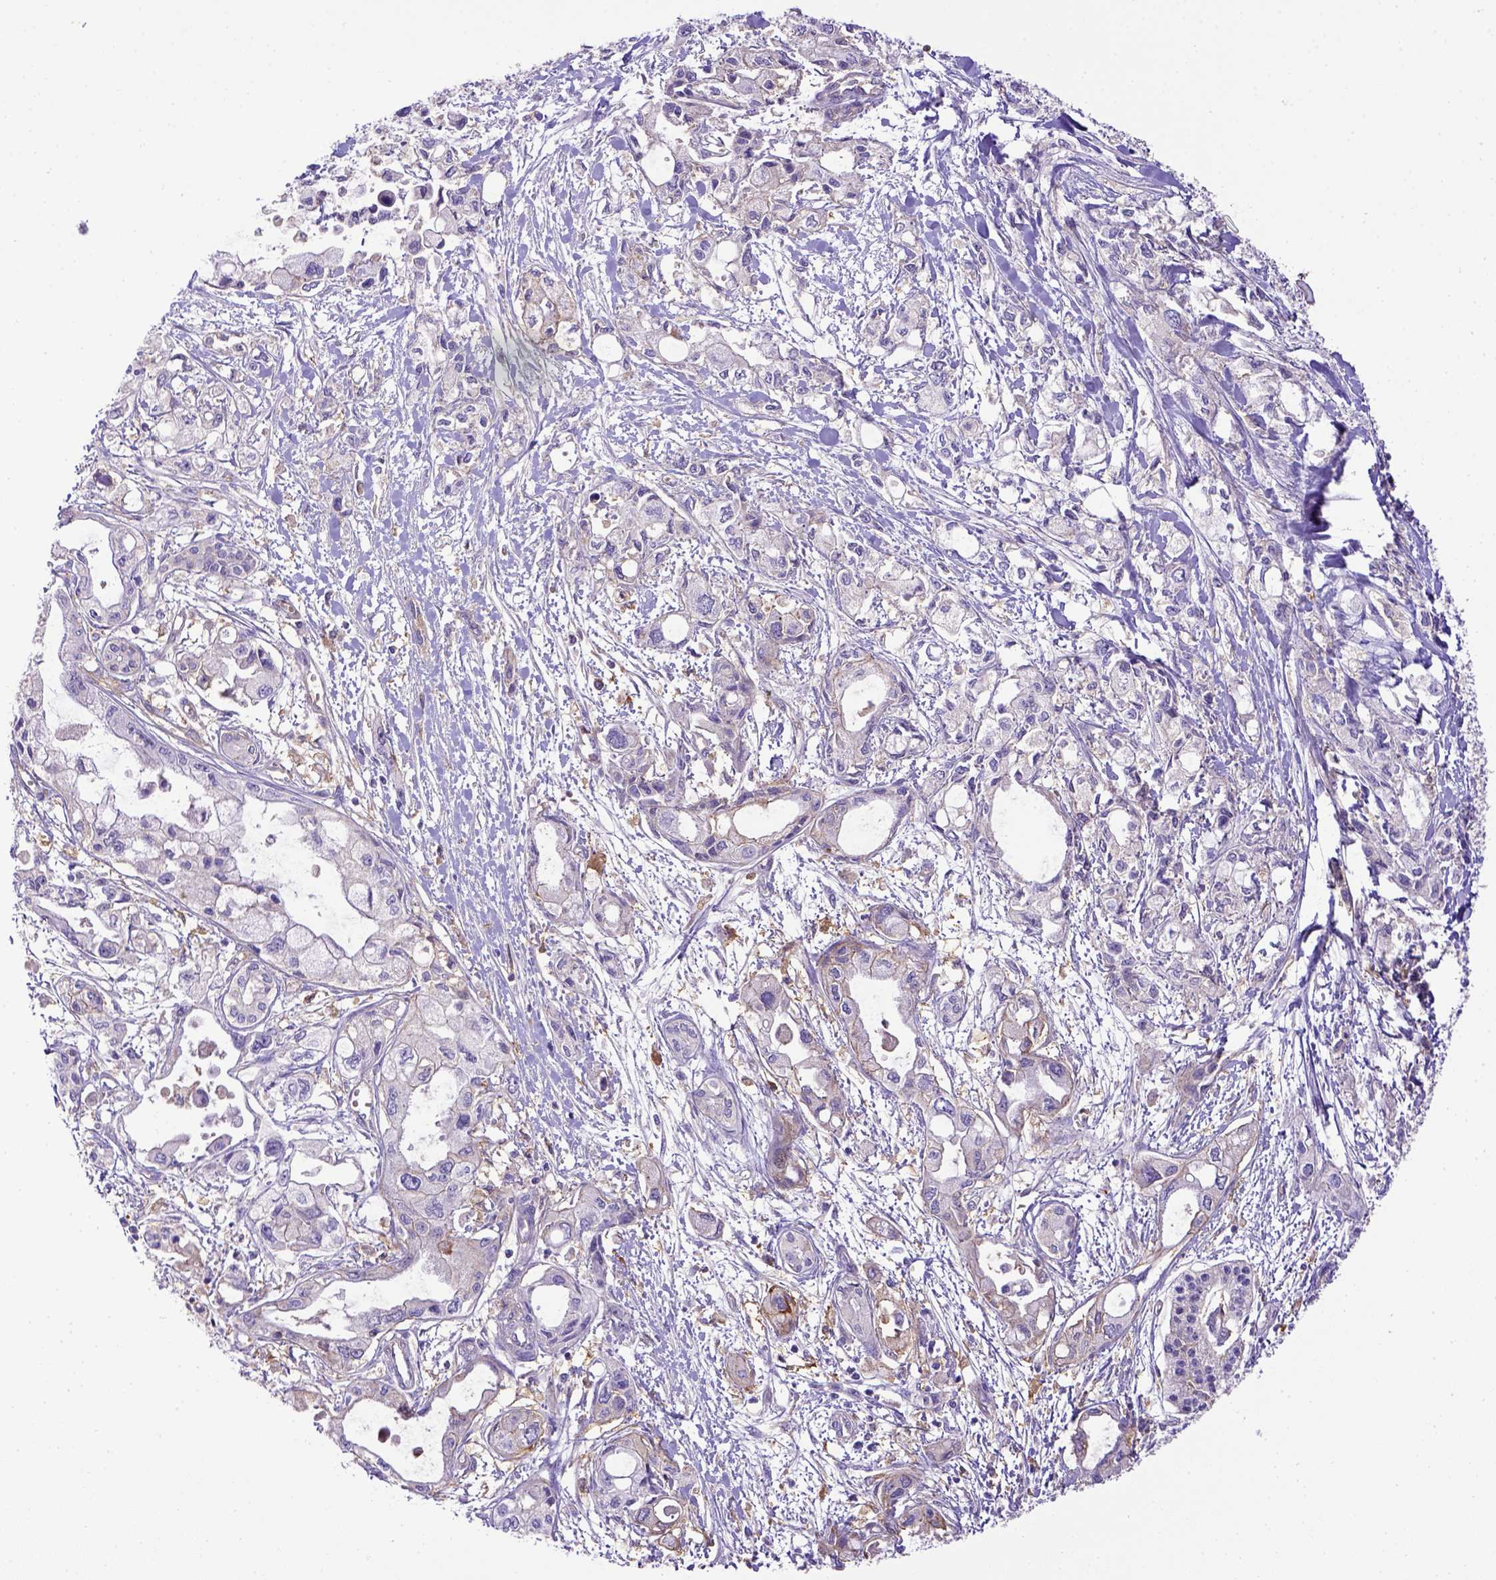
{"staining": {"intensity": "negative", "quantity": "none", "location": "none"}, "tissue": "pancreatic cancer", "cell_type": "Tumor cells", "image_type": "cancer", "snomed": [{"axis": "morphology", "description": "Adenocarcinoma, NOS"}, {"axis": "topography", "description": "Pancreas"}], "caption": "High magnification brightfield microscopy of pancreatic cancer (adenocarcinoma) stained with DAB (3,3'-diaminobenzidine) (brown) and counterstained with hematoxylin (blue): tumor cells show no significant positivity.", "gene": "CD40", "patient": {"sex": "female", "age": 61}}